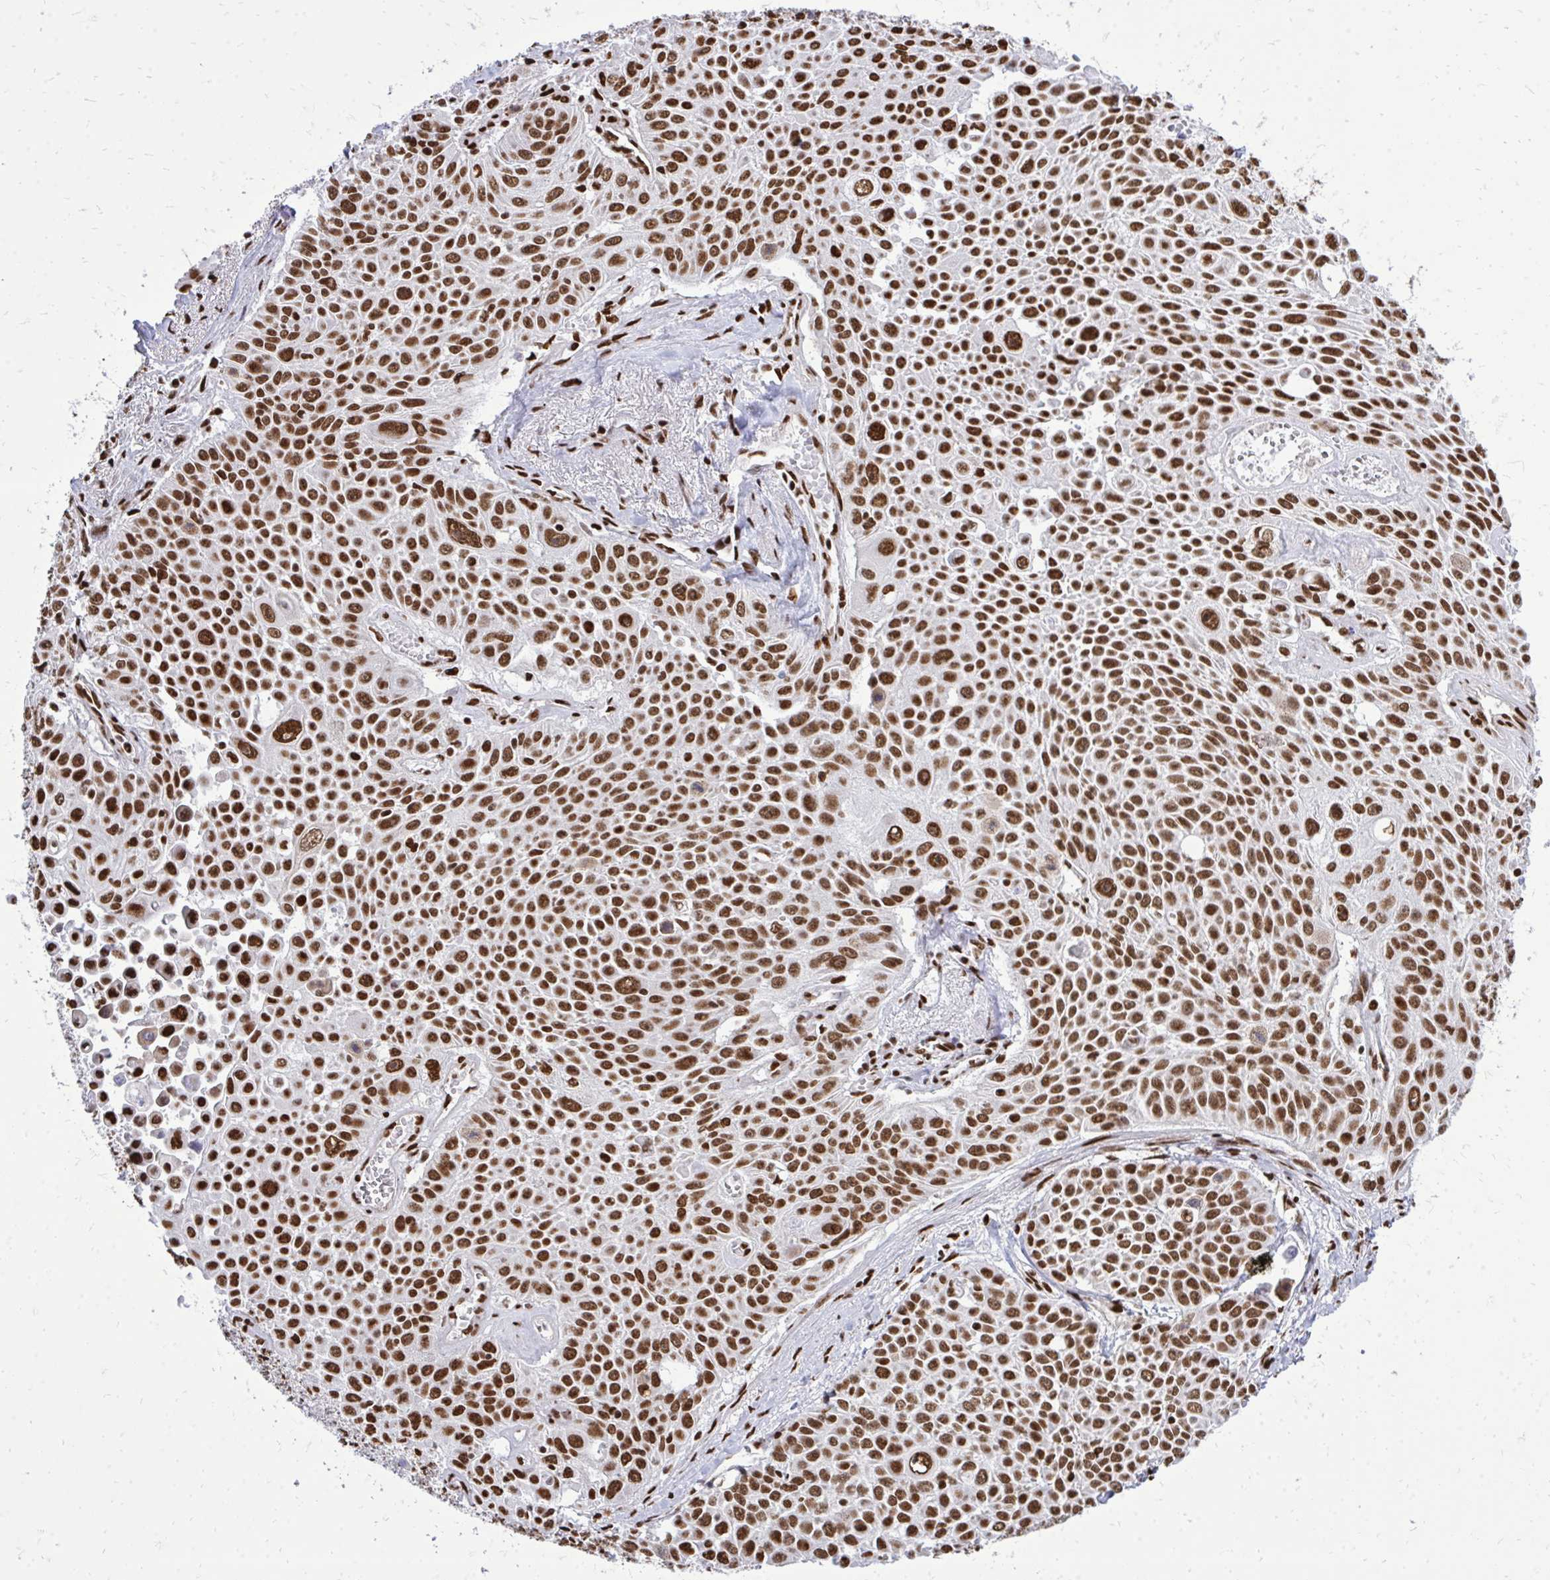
{"staining": {"intensity": "strong", "quantity": ">75%", "location": "nuclear"}, "tissue": "lung cancer", "cell_type": "Tumor cells", "image_type": "cancer", "snomed": [{"axis": "morphology", "description": "Squamous cell carcinoma, NOS"}, {"axis": "morphology", "description": "Squamous cell carcinoma, metastatic, NOS"}, {"axis": "topography", "description": "Lymph node"}, {"axis": "topography", "description": "Lung"}], "caption": "Squamous cell carcinoma (lung) tissue demonstrates strong nuclear expression in about >75% of tumor cells, visualized by immunohistochemistry.", "gene": "TBL1Y", "patient": {"sex": "female", "age": 62}}